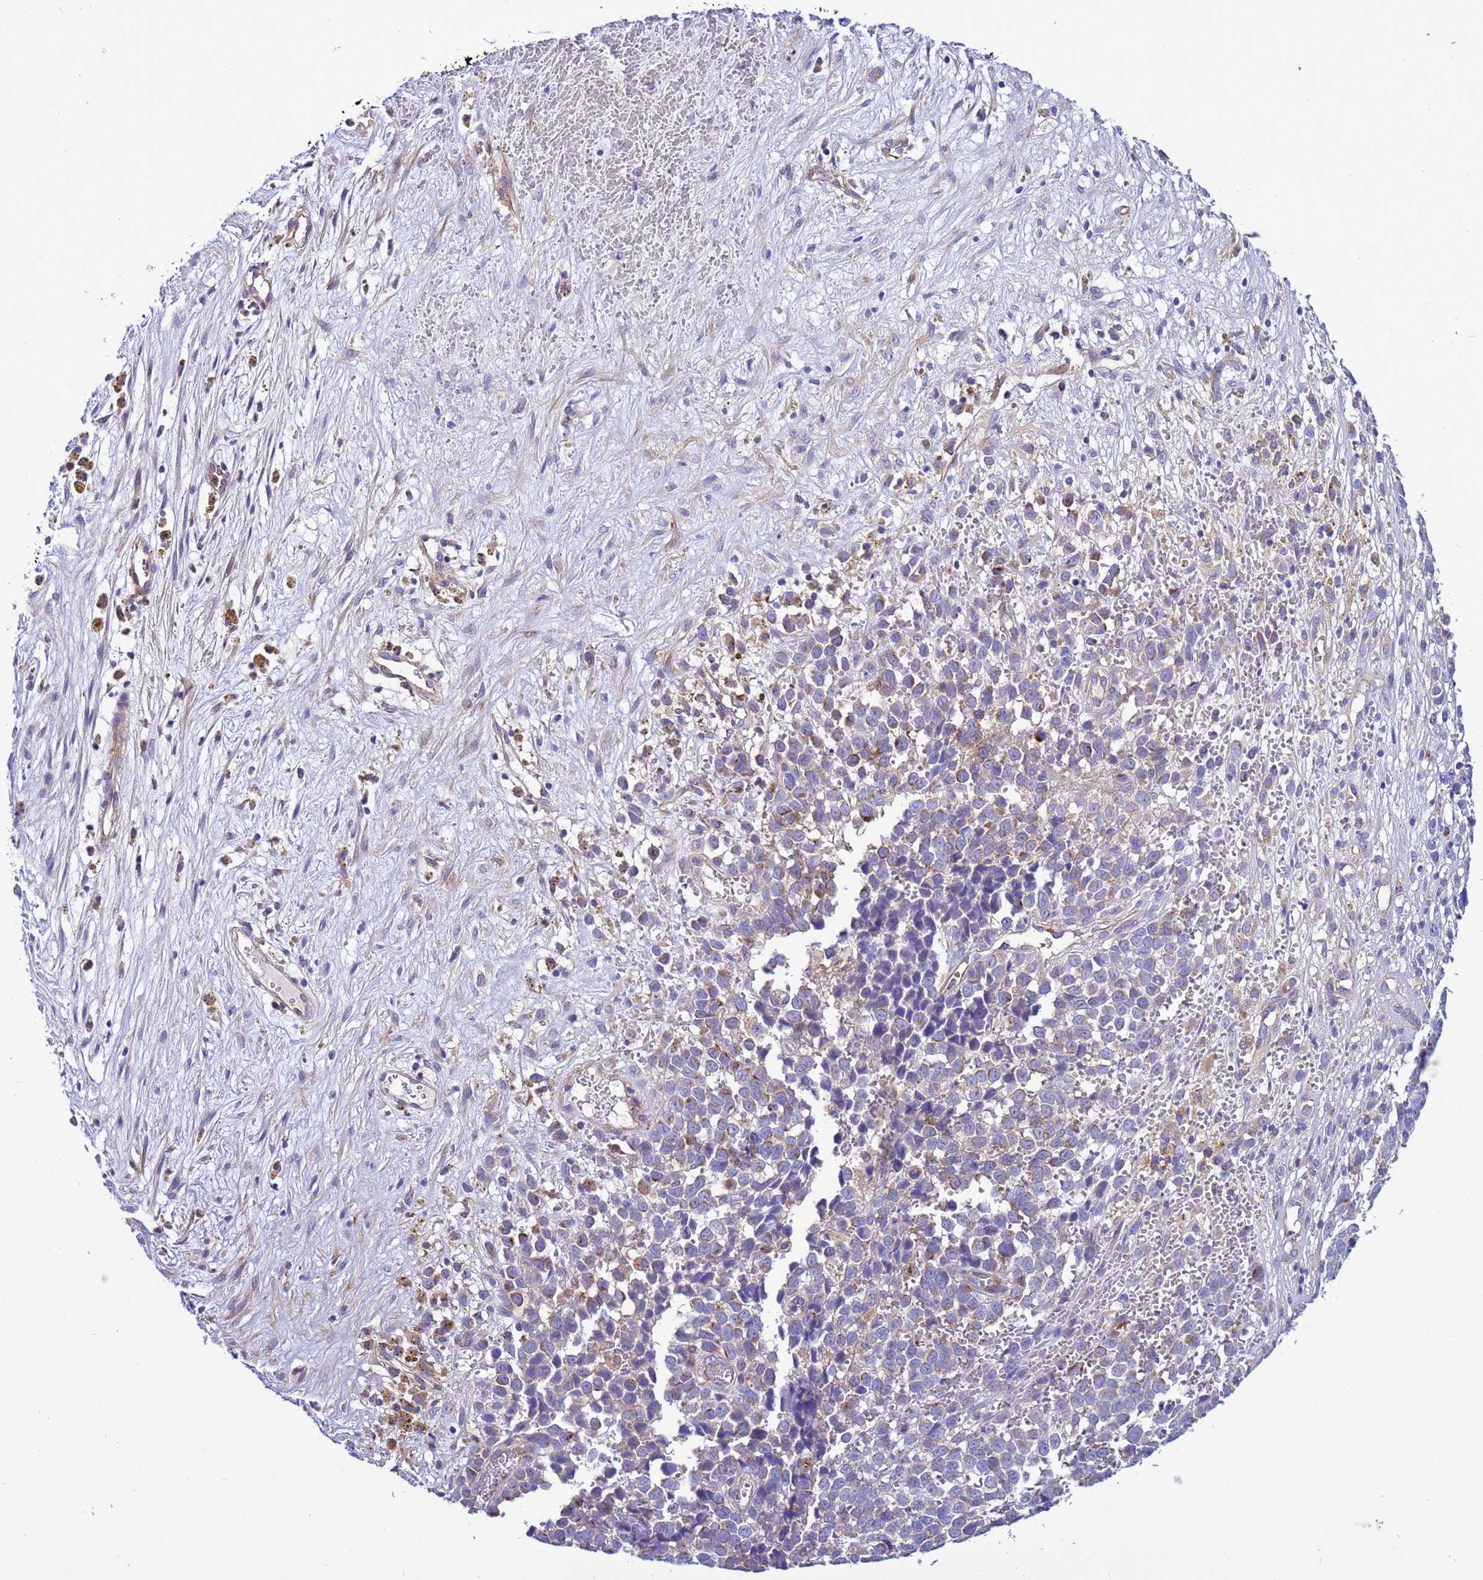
{"staining": {"intensity": "weak", "quantity": "<25%", "location": "cytoplasmic/membranous"}, "tissue": "melanoma", "cell_type": "Tumor cells", "image_type": "cancer", "snomed": [{"axis": "morphology", "description": "Malignant melanoma, NOS"}, {"axis": "topography", "description": "Nose, NOS"}], "caption": "This is a photomicrograph of IHC staining of malignant melanoma, which shows no staining in tumor cells.", "gene": "KICS2", "patient": {"sex": "female", "age": 48}}